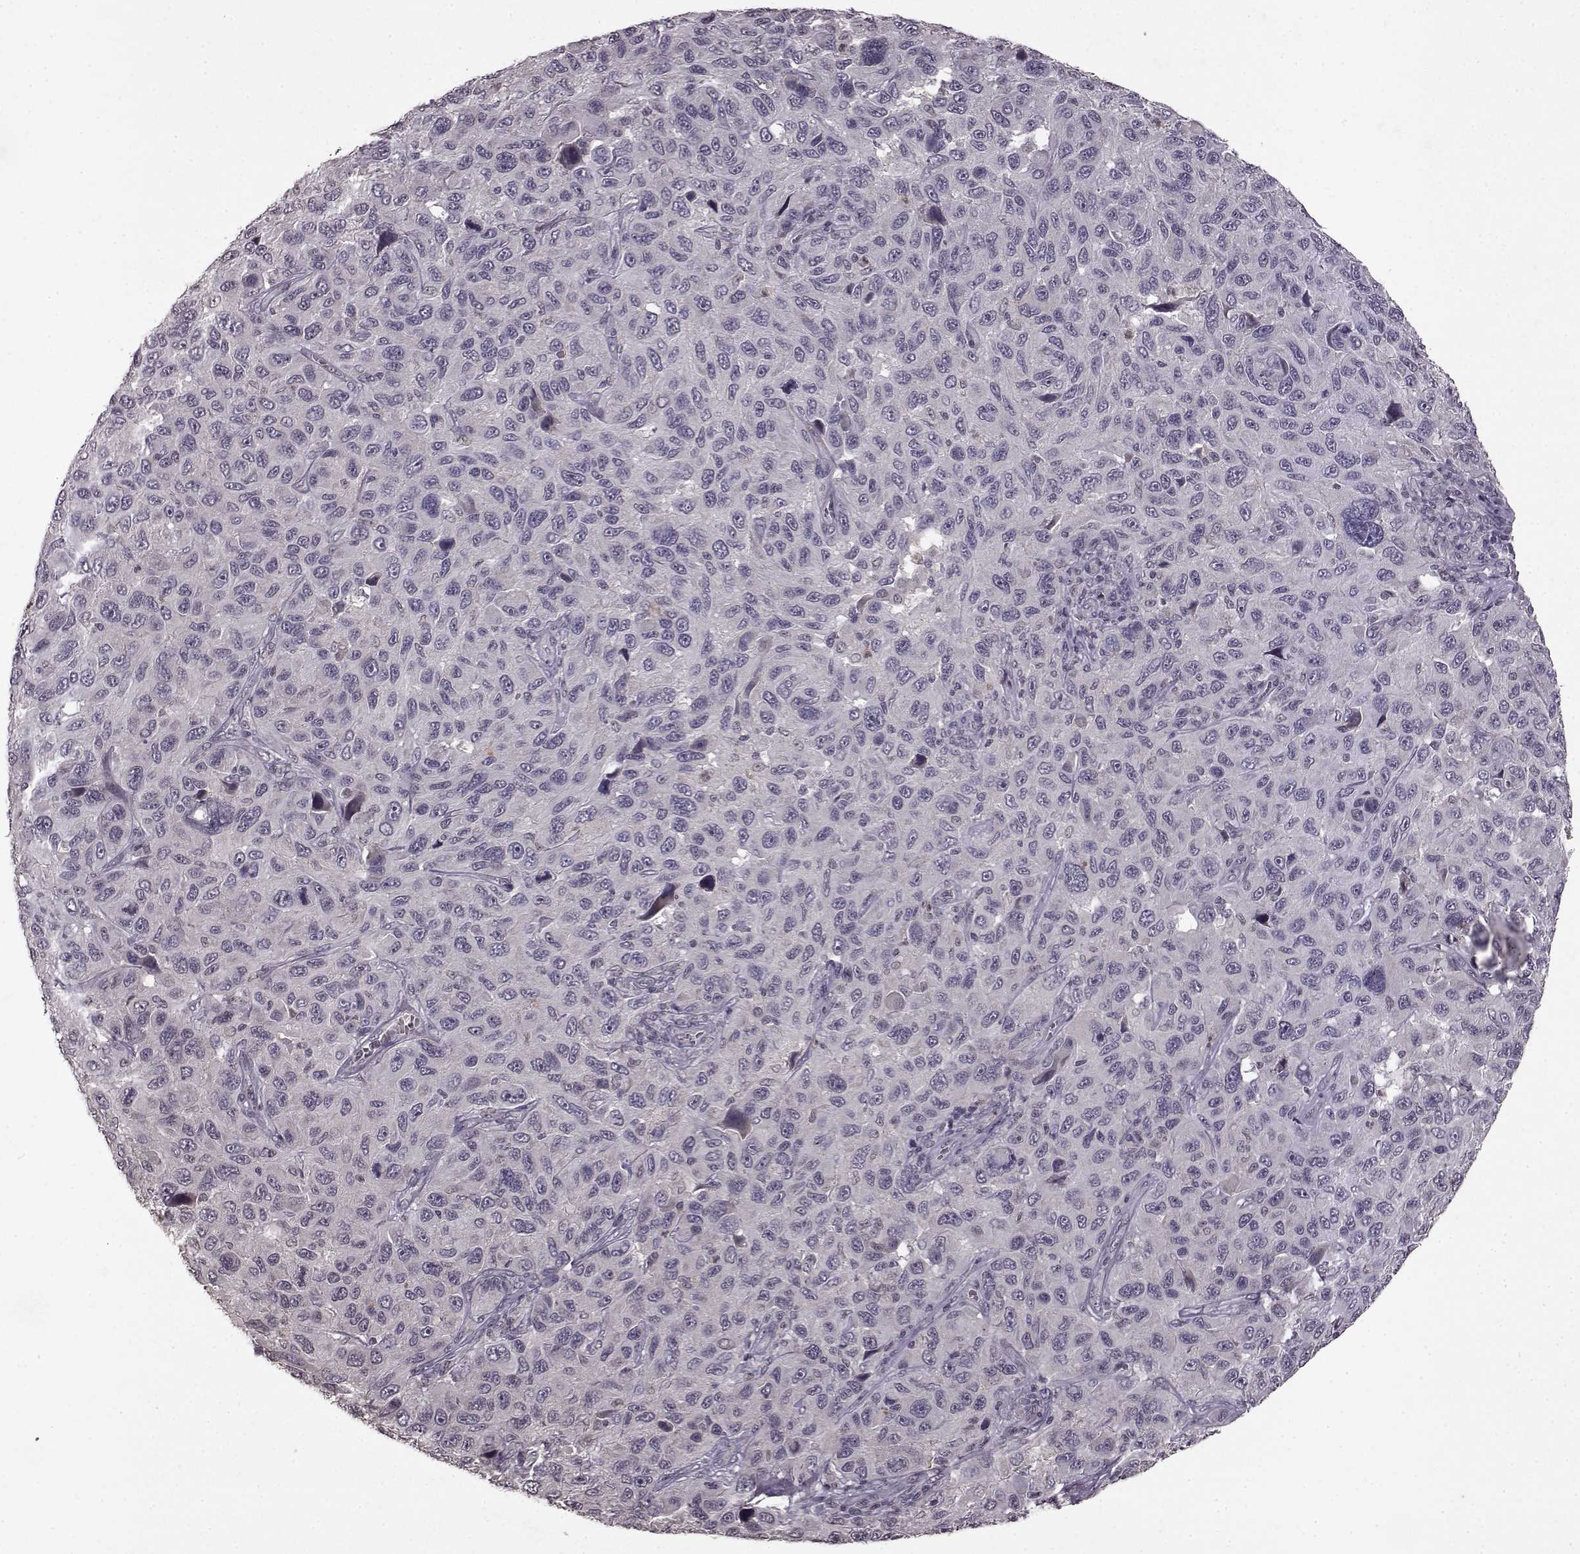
{"staining": {"intensity": "negative", "quantity": "none", "location": "none"}, "tissue": "melanoma", "cell_type": "Tumor cells", "image_type": "cancer", "snomed": [{"axis": "morphology", "description": "Malignant melanoma, NOS"}, {"axis": "topography", "description": "Skin"}], "caption": "High power microscopy image of an immunohistochemistry image of malignant melanoma, revealing no significant staining in tumor cells.", "gene": "LHB", "patient": {"sex": "male", "age": 53}}